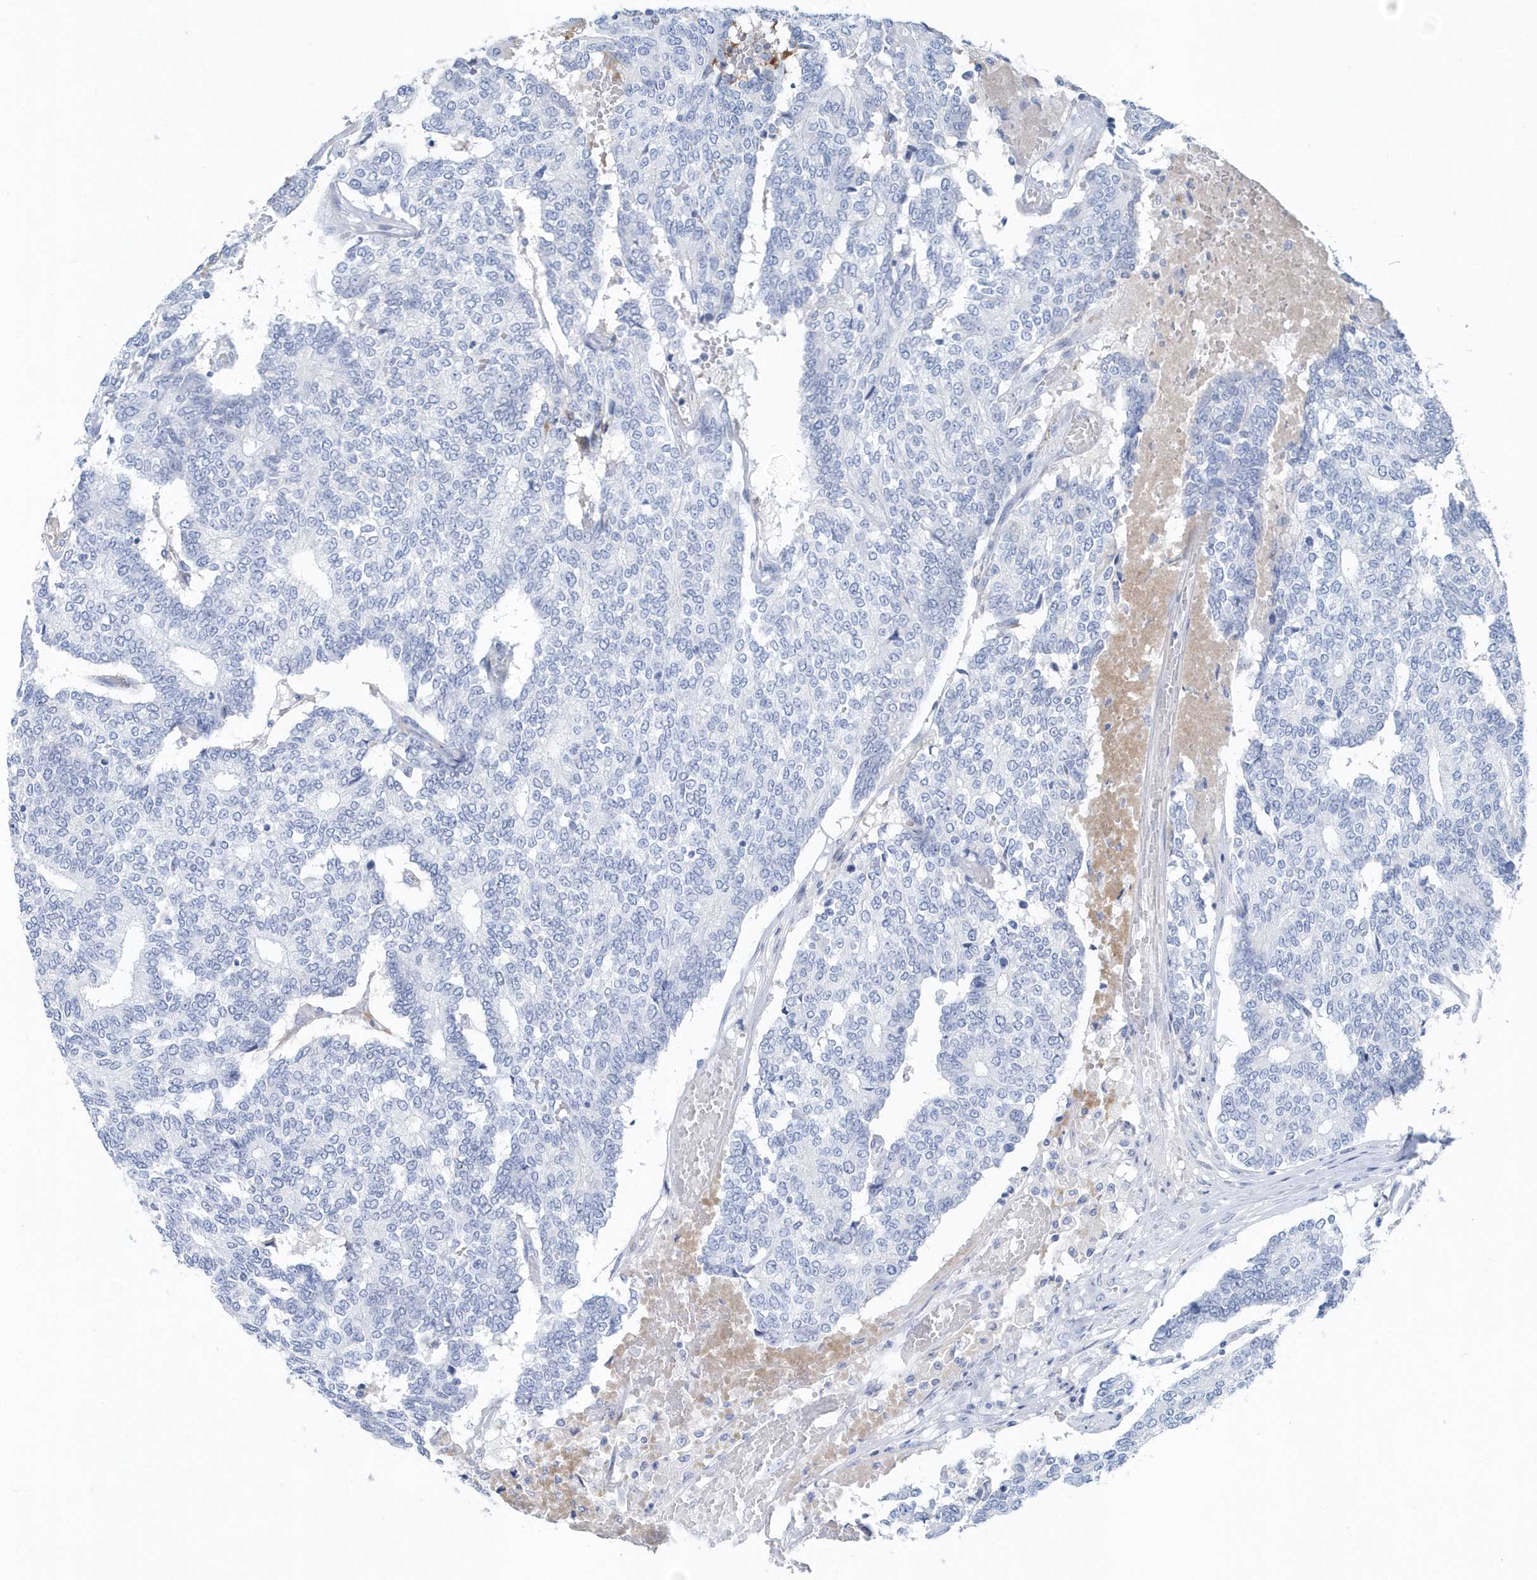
{"staining": {"intensity": "negative", "quantity": "none", "location": "none"}, "tissue": "prostate cancer", "cell_type": "Tumor cells", "image_type": "cancer", "snomed": [{"axis": "morphology", "description": "Normal tissue, NOS"}, {"axis": "morphology", "description": "Adenocarcinoma, High grade"}, {"axis": "topography", "description": "Prostate"}, {"axis": "topography", "description": "Seminal veicle"}], "caption": "Immunohistochemistry of human prostate cancer shows no expression in tumor cells.", "gene": "JCHAIN", "patient": {"sex": "male", "age": 55}}